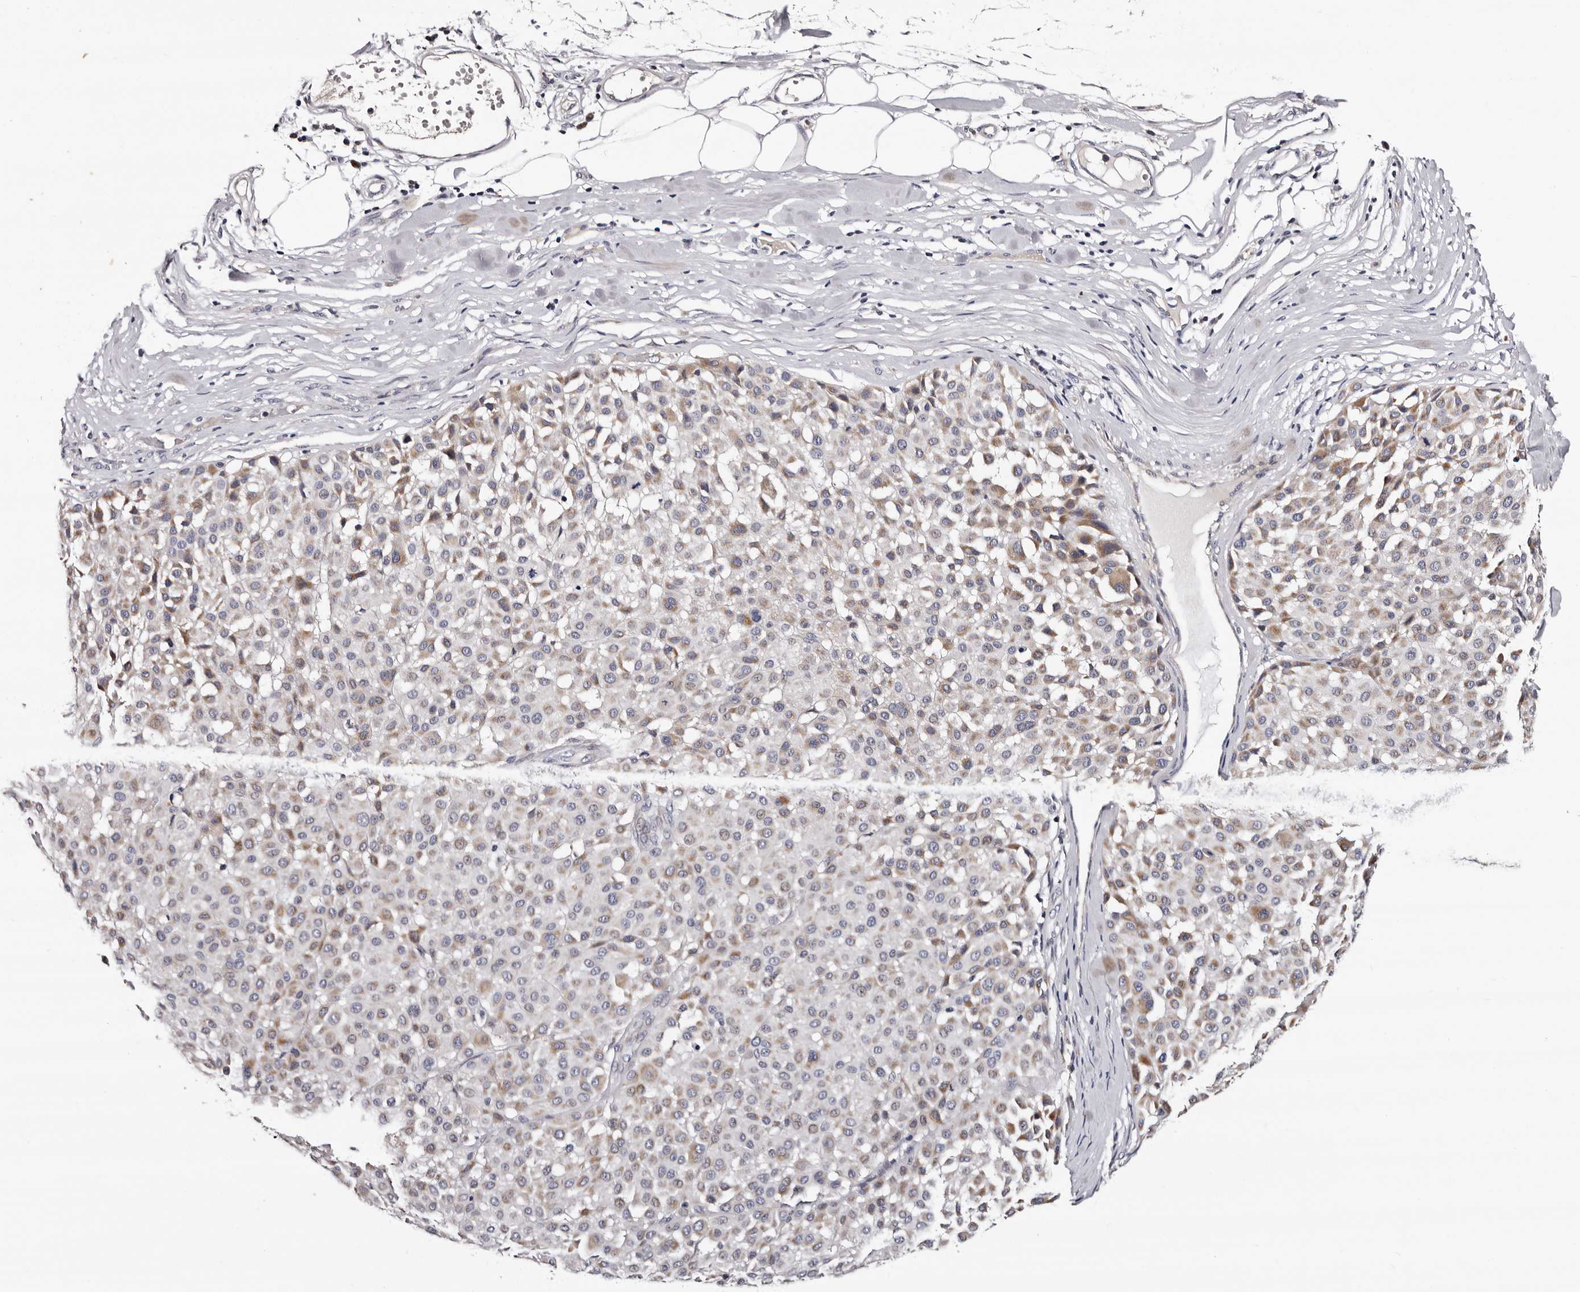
{"staining": {"intensity": "weak", "quantity": ">75%", "location": "cytoplasmic/membranous"}, "tissue": "melanoma", "cell_type": "Tumor cells", "image_type": "cancer", "snomed": [{"axis": "morphology", "description": "Malignant melanoma, Metastatic site"}, {"axis": "topography", "description": "Soft tissue"}], "caption": "Immunohistochemical staining of human malignant melanoma (metastatic site) demonstrates low levels of weak cytoplasmic/membranous expression in about >75% of tumor cells.", "gene": "TAF4B", "patient": {"sex": "male", "age": 41}}